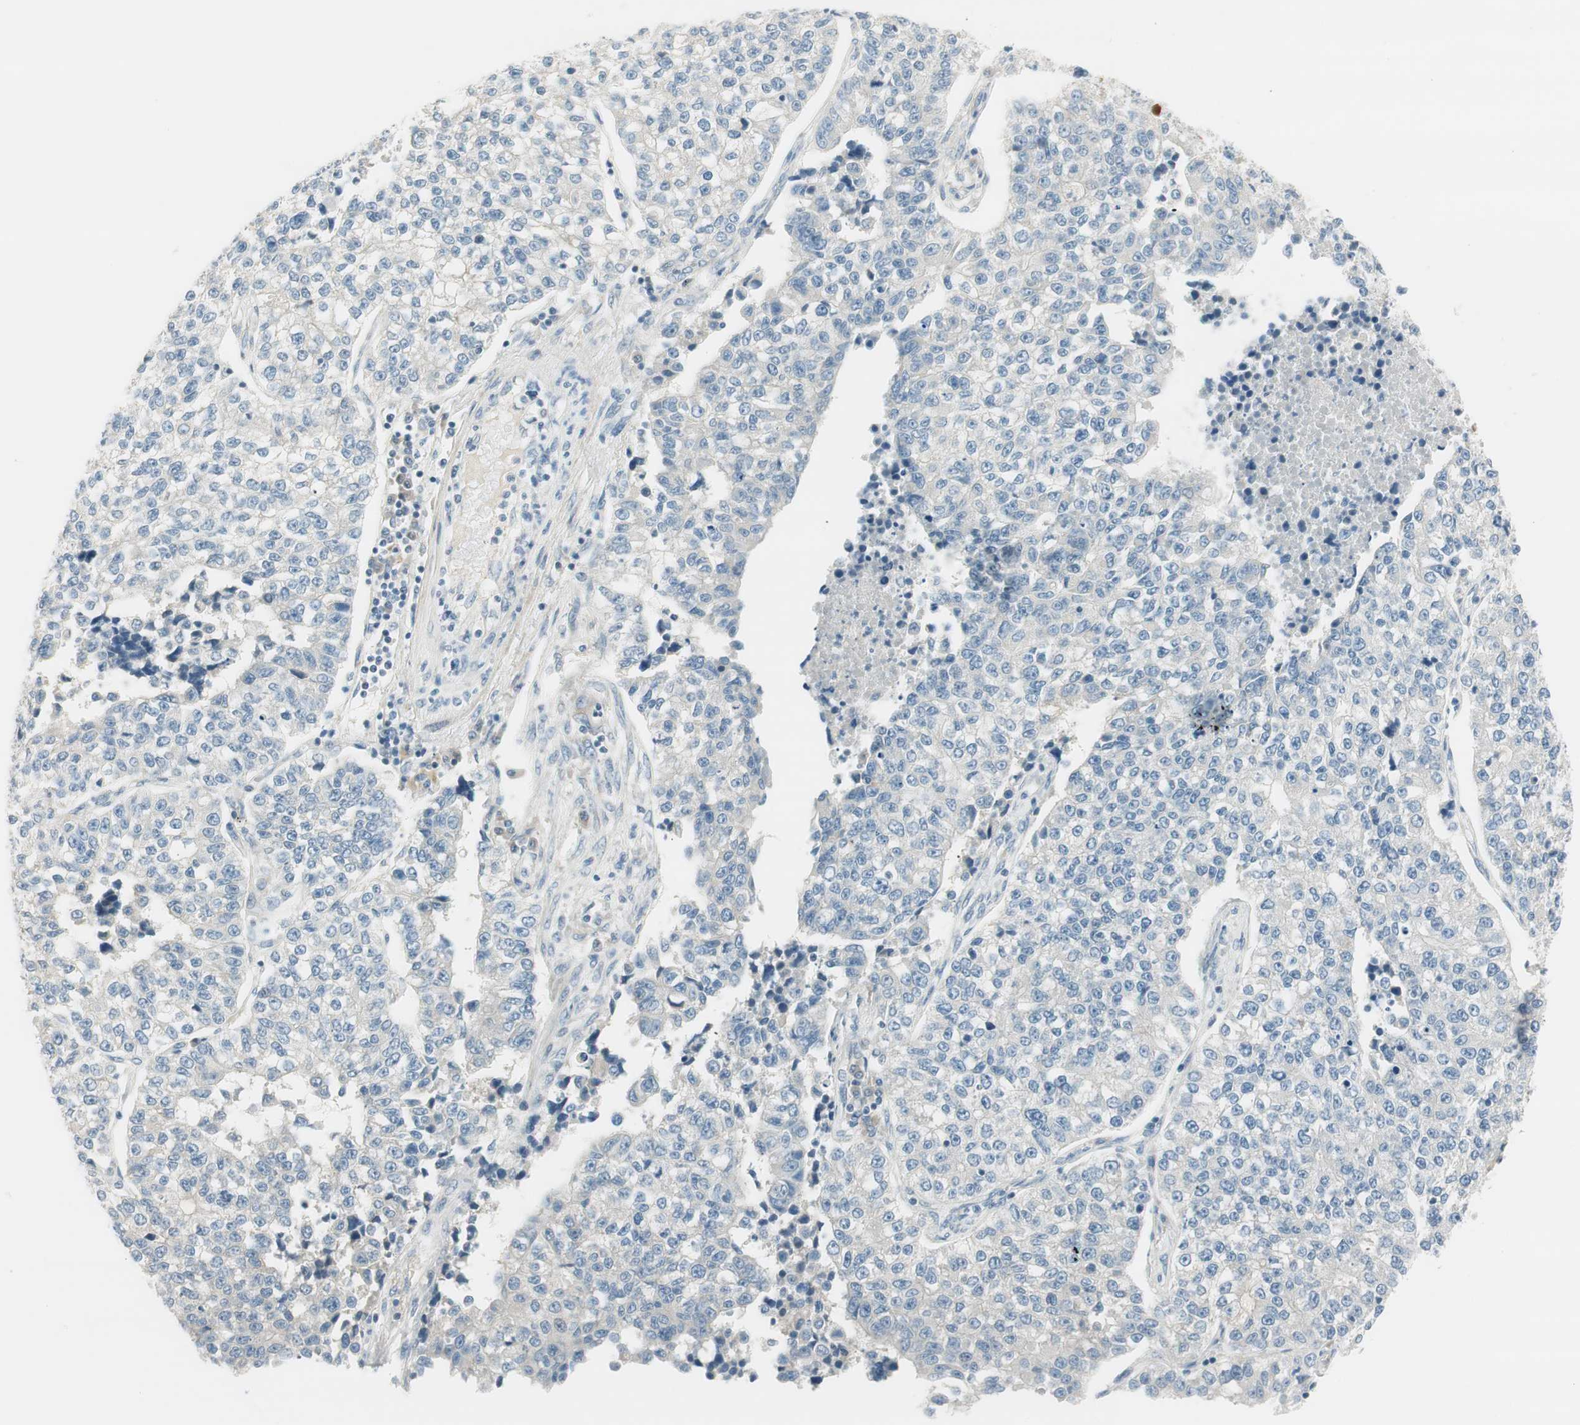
{"staining": {"intensity": "negative", "quantity": "none", "location": "none"}, "tissue": "lung cancer", "cell_type": "Tumor cells", "image_type": "cancer", "snomed": [{"axis": "morphology", "description": "Adenocarcinoma, NOS"}, {"axis": "topography", "description": "Lung"}], "caption": "Human lung adenocarcinoma stained for a protein using IHC displays no expression in tumor cells.", "gene": "TACR3", "patient": {"sex": "male", "age": 49}}